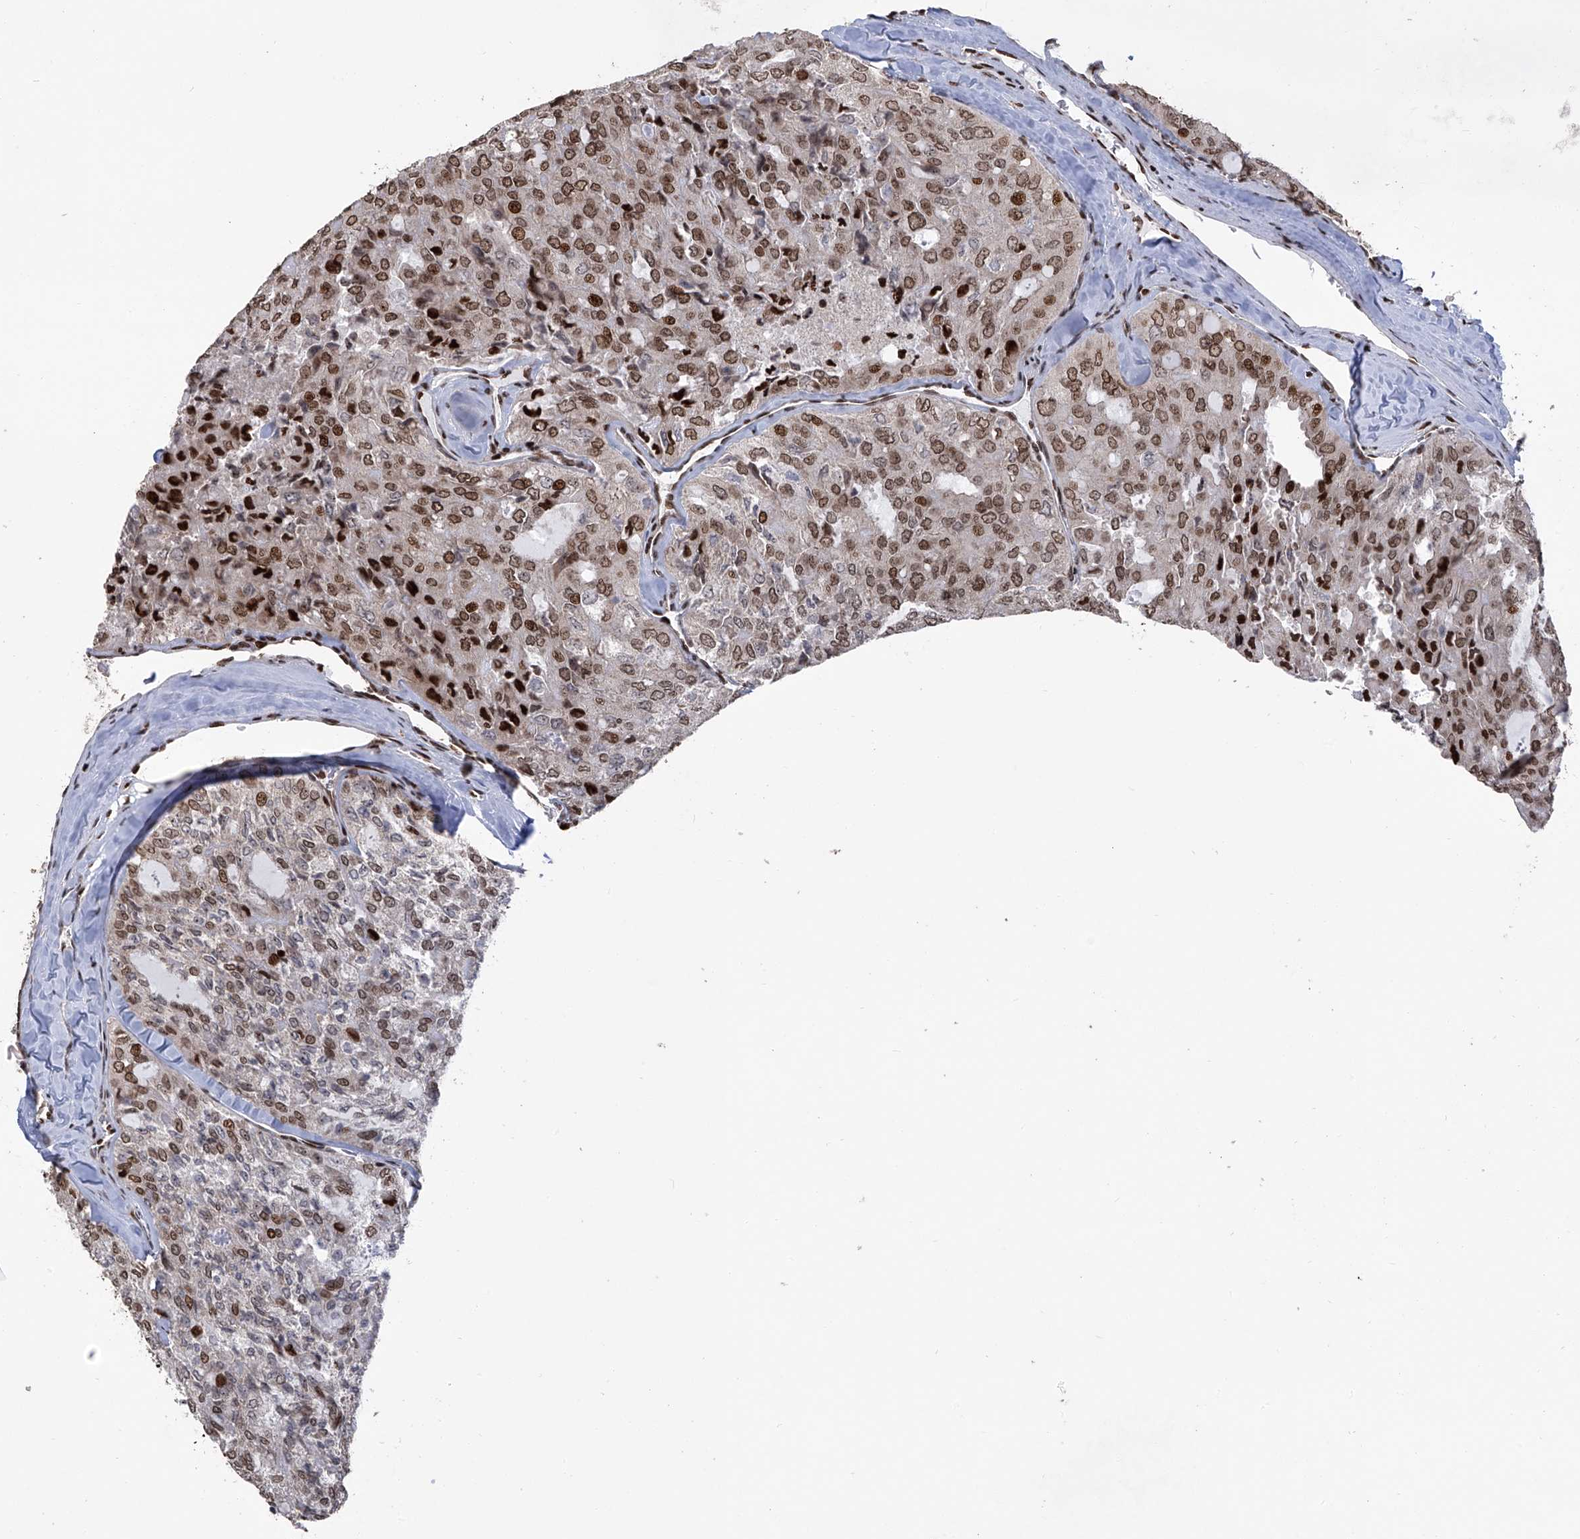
{"staining": {"intensity": "moderate", "quantity": ">75%", "location": "nuclear"}, "tissue": "thyroid cancer", "cell_type": "Tumor cells", "image_type": "cancer", "snomed": [{"axis": "morphology", "description": "Follicular adenoma carcinoma, NOS"}, {"axis": "topography", "description": "Thyroid gland"}], "caption": "Brown immunohistochemical staining in human thyroid cancer (follicular adenoma carcinoma) reveals moderate nuclear staining in about >75% of tumor cells. (IHC, brightfield microscopy, high magnification).", "gene": "PAK1IP1", "patient": {"sex": "male", "age": 75}}